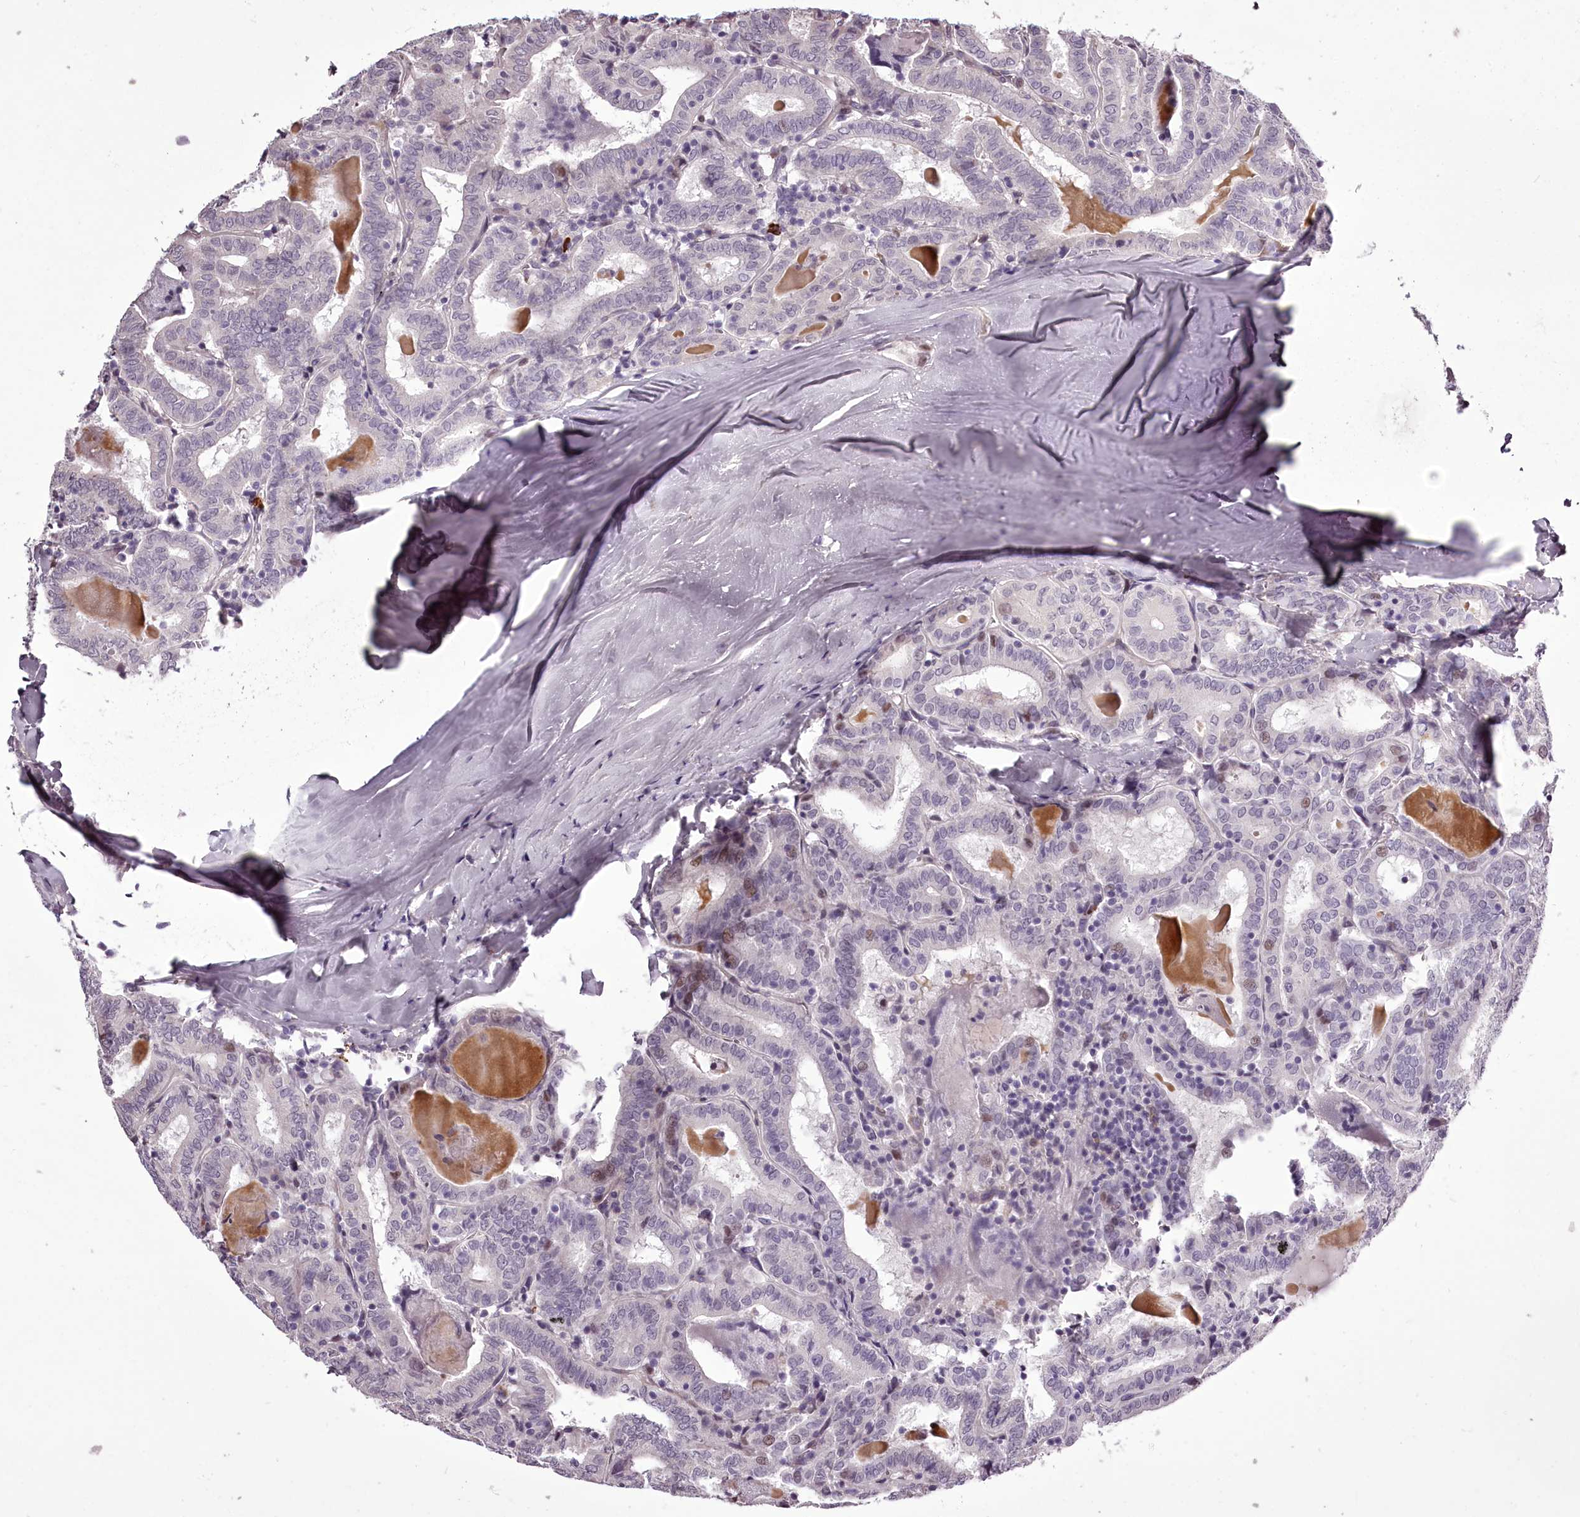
{"staining": {"intensity": "negative", "quantity": "none", "location": "none"}, "tissue": "thyroid cancer", "cell_type": "Tumor cells", "image_type": "cancer", "snomed": [{"axis": "morphology", "description": "Papillary adenocarcinoma, NOS"}, {"axis": "topography", "description": "Thyroid gland"}], "caption": "Thyroid papillary adenocarcinoma was stained to show a protein in brown. There is no significant positivity in tumor cells.", "gene": "C1orf56", "patient": {"sex": "female", "age": 72}}